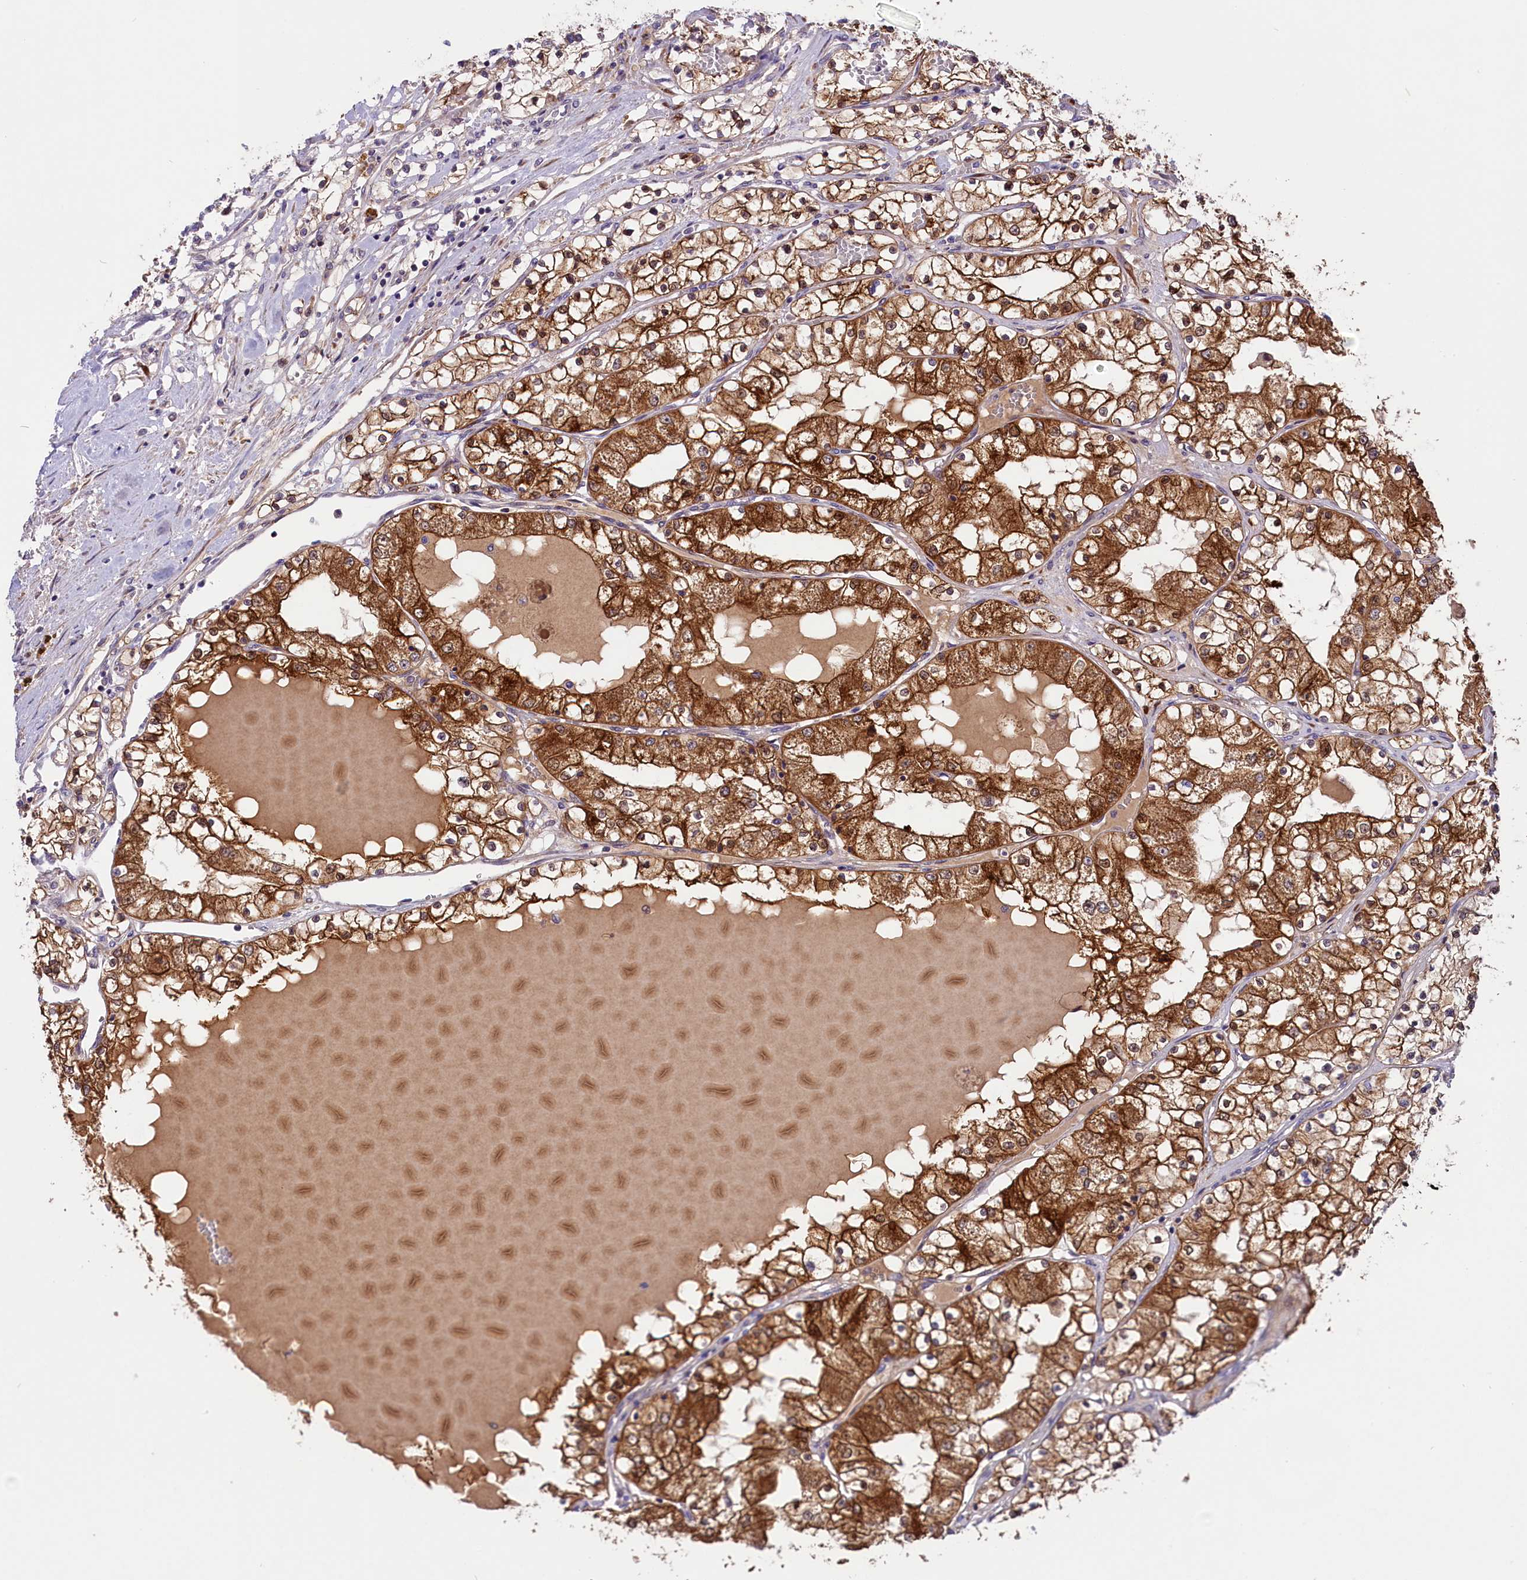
{"staining": {"intensity": "strong", "quantity": ">75%", "location": "cytoplasmic/membranous,nuclear"}, "tissue": "renal cancer", "cell_type": "Tumor cells", "image_type": "cancer", "snomed": [{"axis": "morphology", "description": "Normal tissue, NOS"}, {"axis": "morphology", "description": "Adenocarcinoma, NOS"}, {"axis": "topography", "description": "Kidney"}], "caption": "Immunohistochemical staining of human renal adenocarcinoma reveals high levels of strong cytoplasmic/membranous and nuclear protein staining in approximately >75% of tumor cells. (brown staining indicates protein expression, while blue staining denotes nuclei).", "gene": "COG8", "patient": {"sex": "male", "age": 68}}